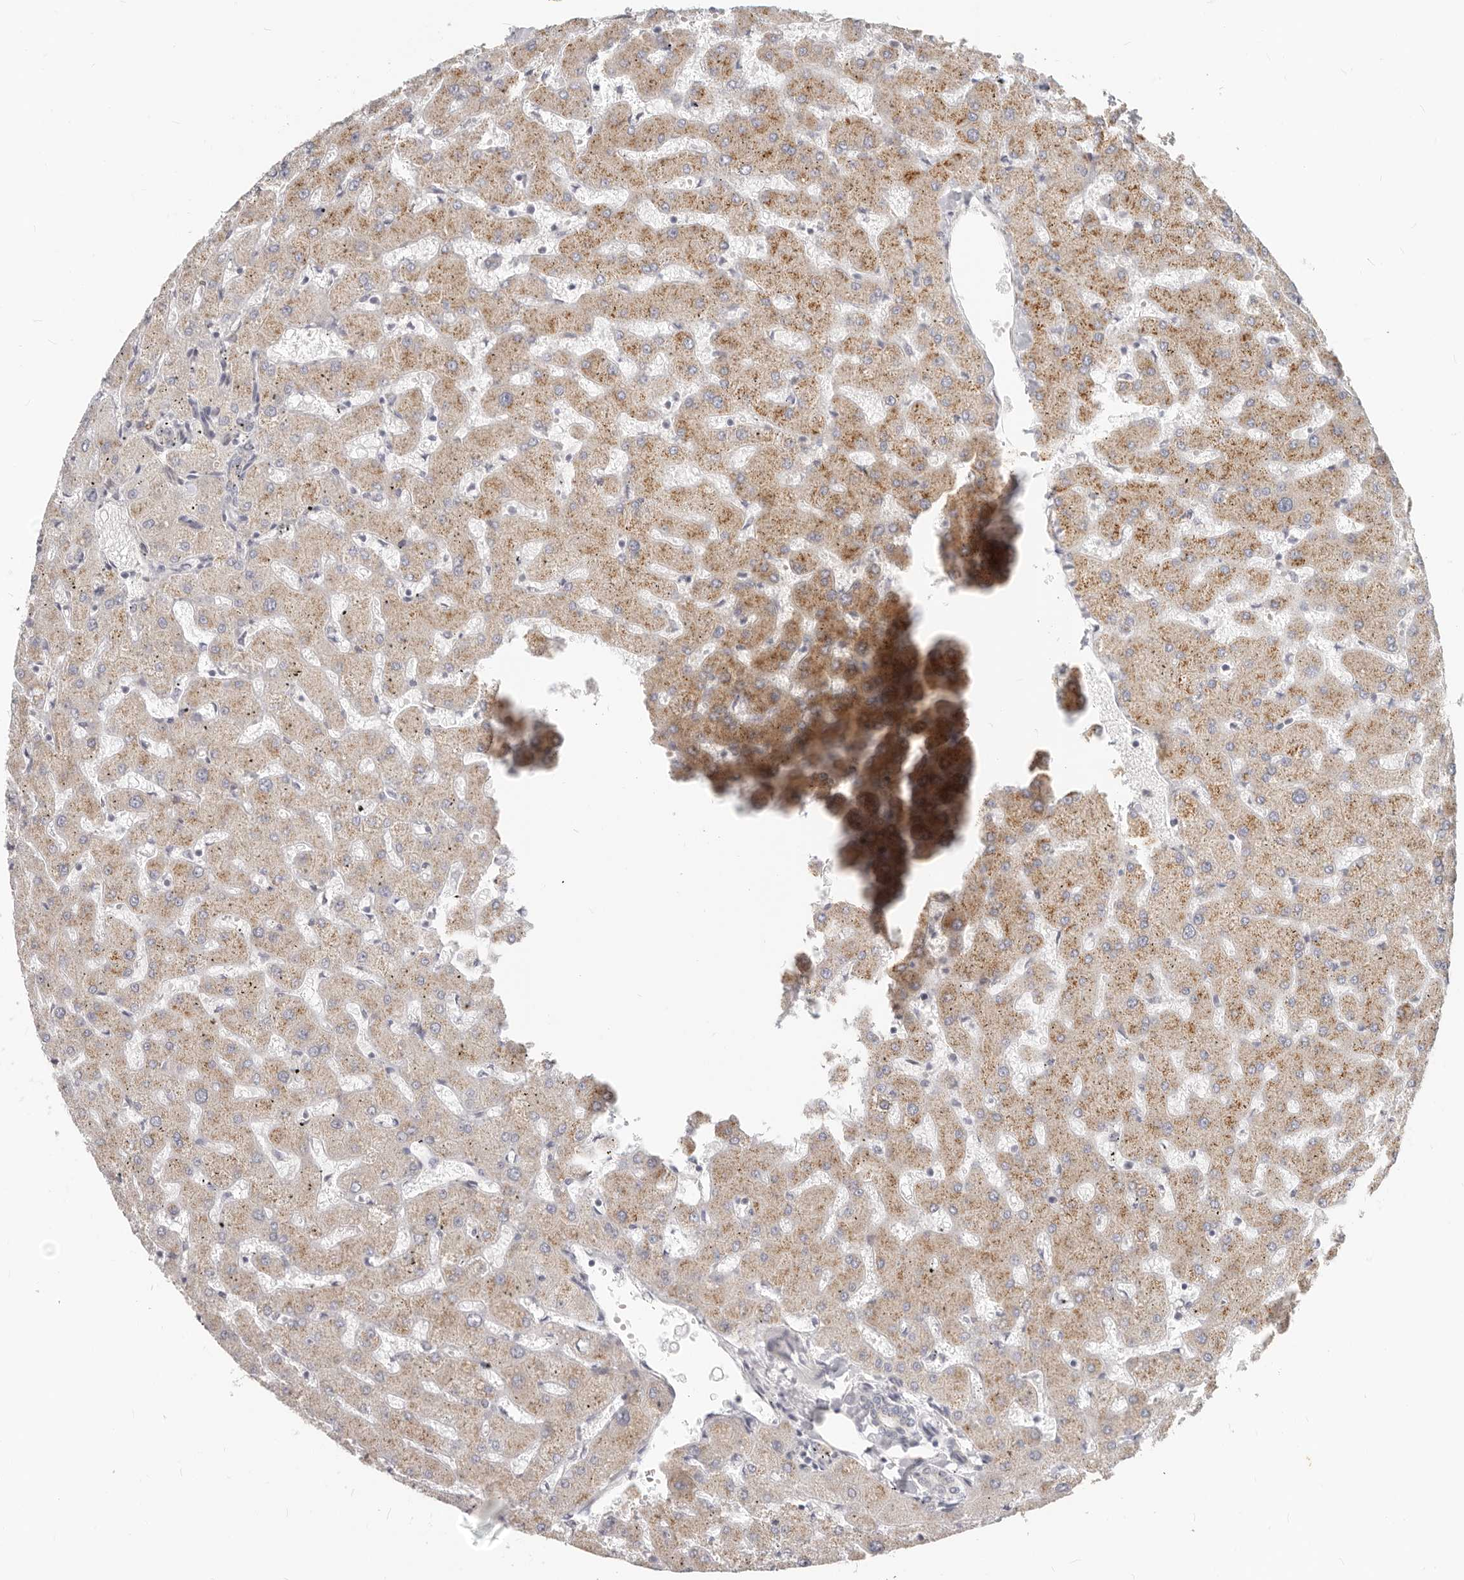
{"staining": {"intensity": "negative", "quantity": "none", "location": "none"}, "tissue": "liver", "cell_type": "Cholangiocytes", "image_type": "normal", "snomed": [{"axis": "morphology", "description": "Normal tissue, NOS"}, {"axis": "topography", "description": "Liver"}], "caption": "Immunohistochemistry image of benign liver: liver stained with DAB (3,3'-diaminobenzidine) exhibits no significant protein expression in cholangiocytes.", "gene": "RABAC1", "patient": {"sex": "female", "age": 63}}